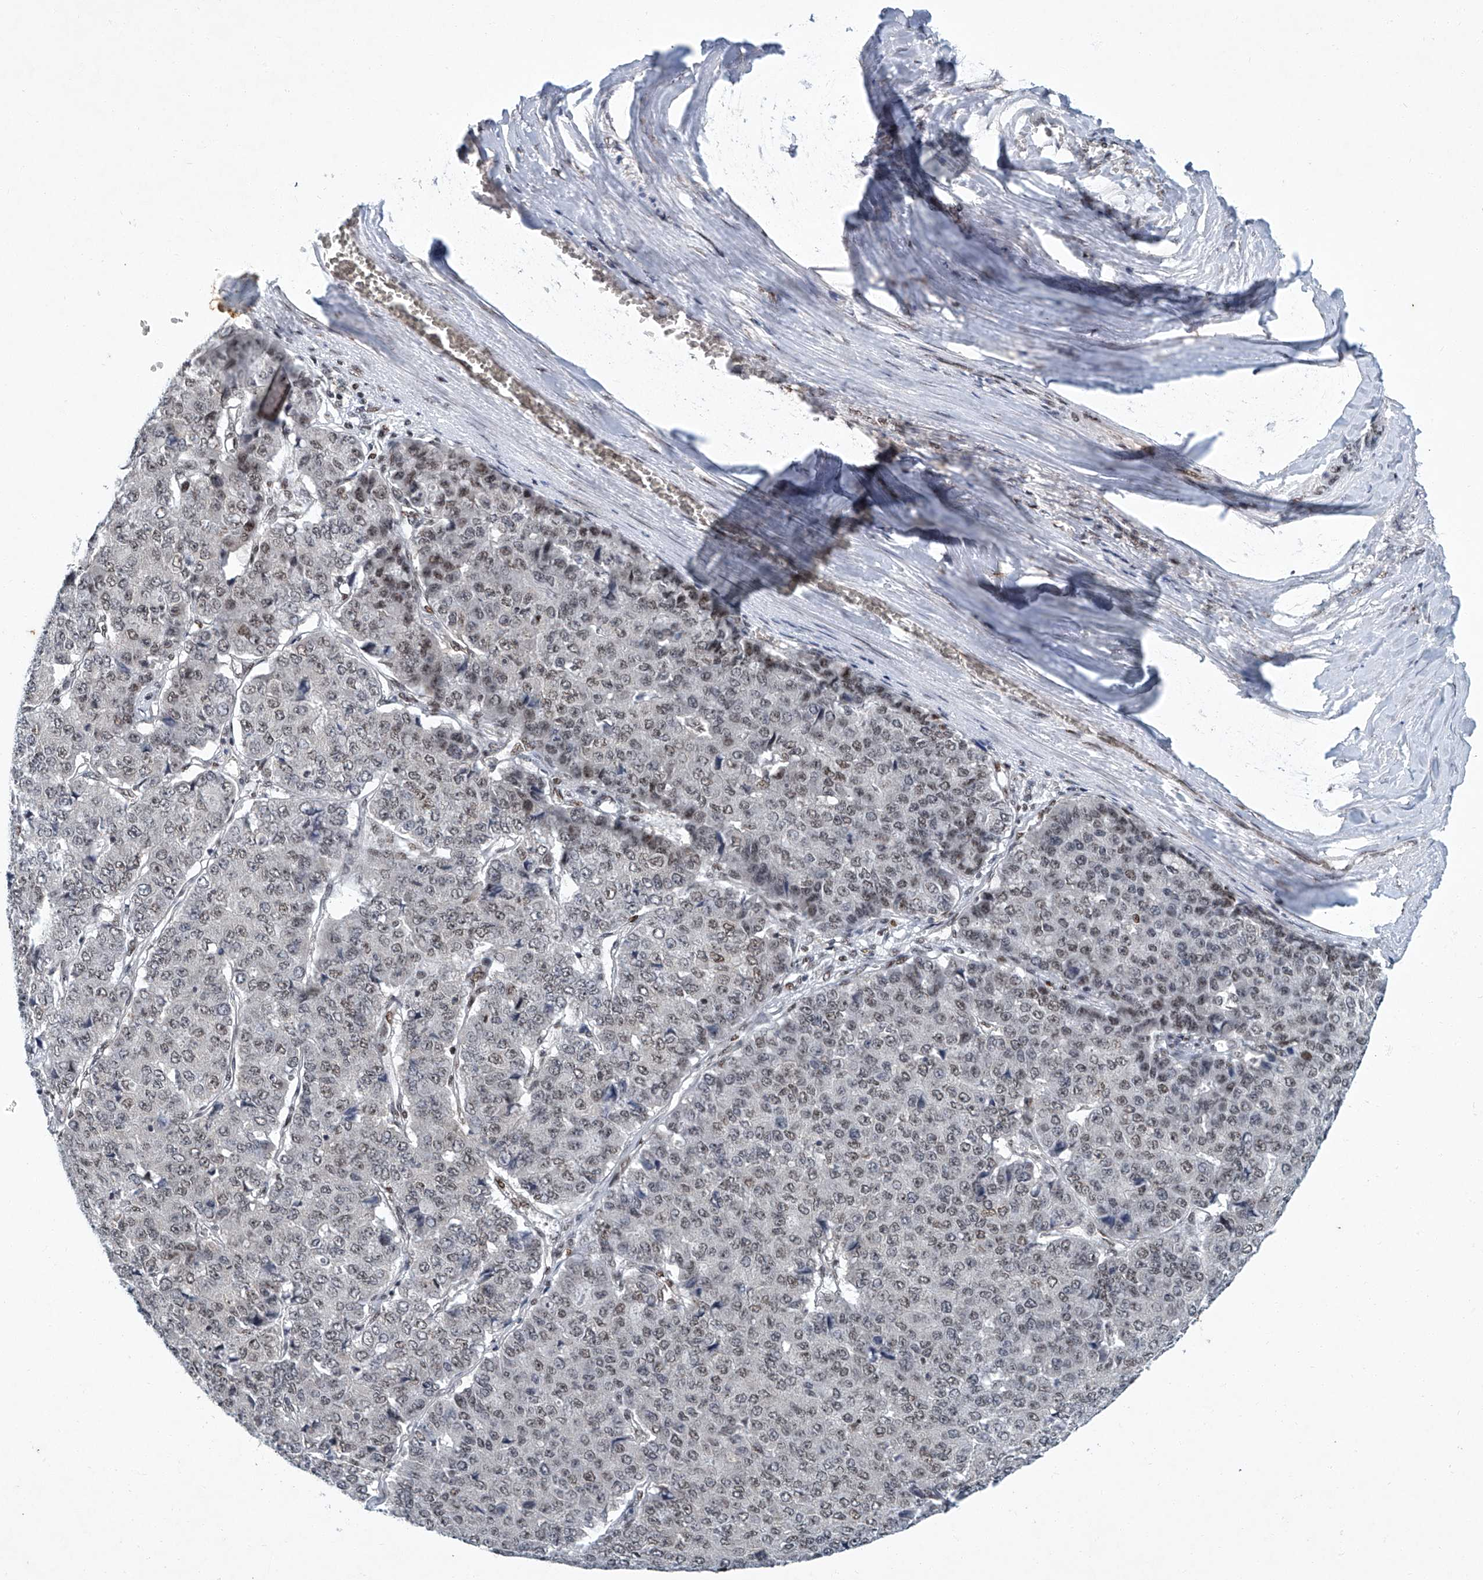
{"staining": {"intensity": "weak", "quantity": "25%-75%", "location": "nuclear"}, "tissue": "pancreatic cancer", "cell_type": "Tumor cells", "image_type": "cancer", "snomed": [{"axis": "morphology", "description": "Adenocarcinoma, NOS"}, {"axis": "topography", "description": "Pancreas"}], "caption": "An immunohistochemistry (IHC) photomicrograph of neoplastic tissue is shown. Protein staining in brown shows weak nuclear positivity in adenocarcinoma (pancreatic) within tumor cells.", "gene": "TFDP1", "patient": {"sex": "male", "age": 50}}